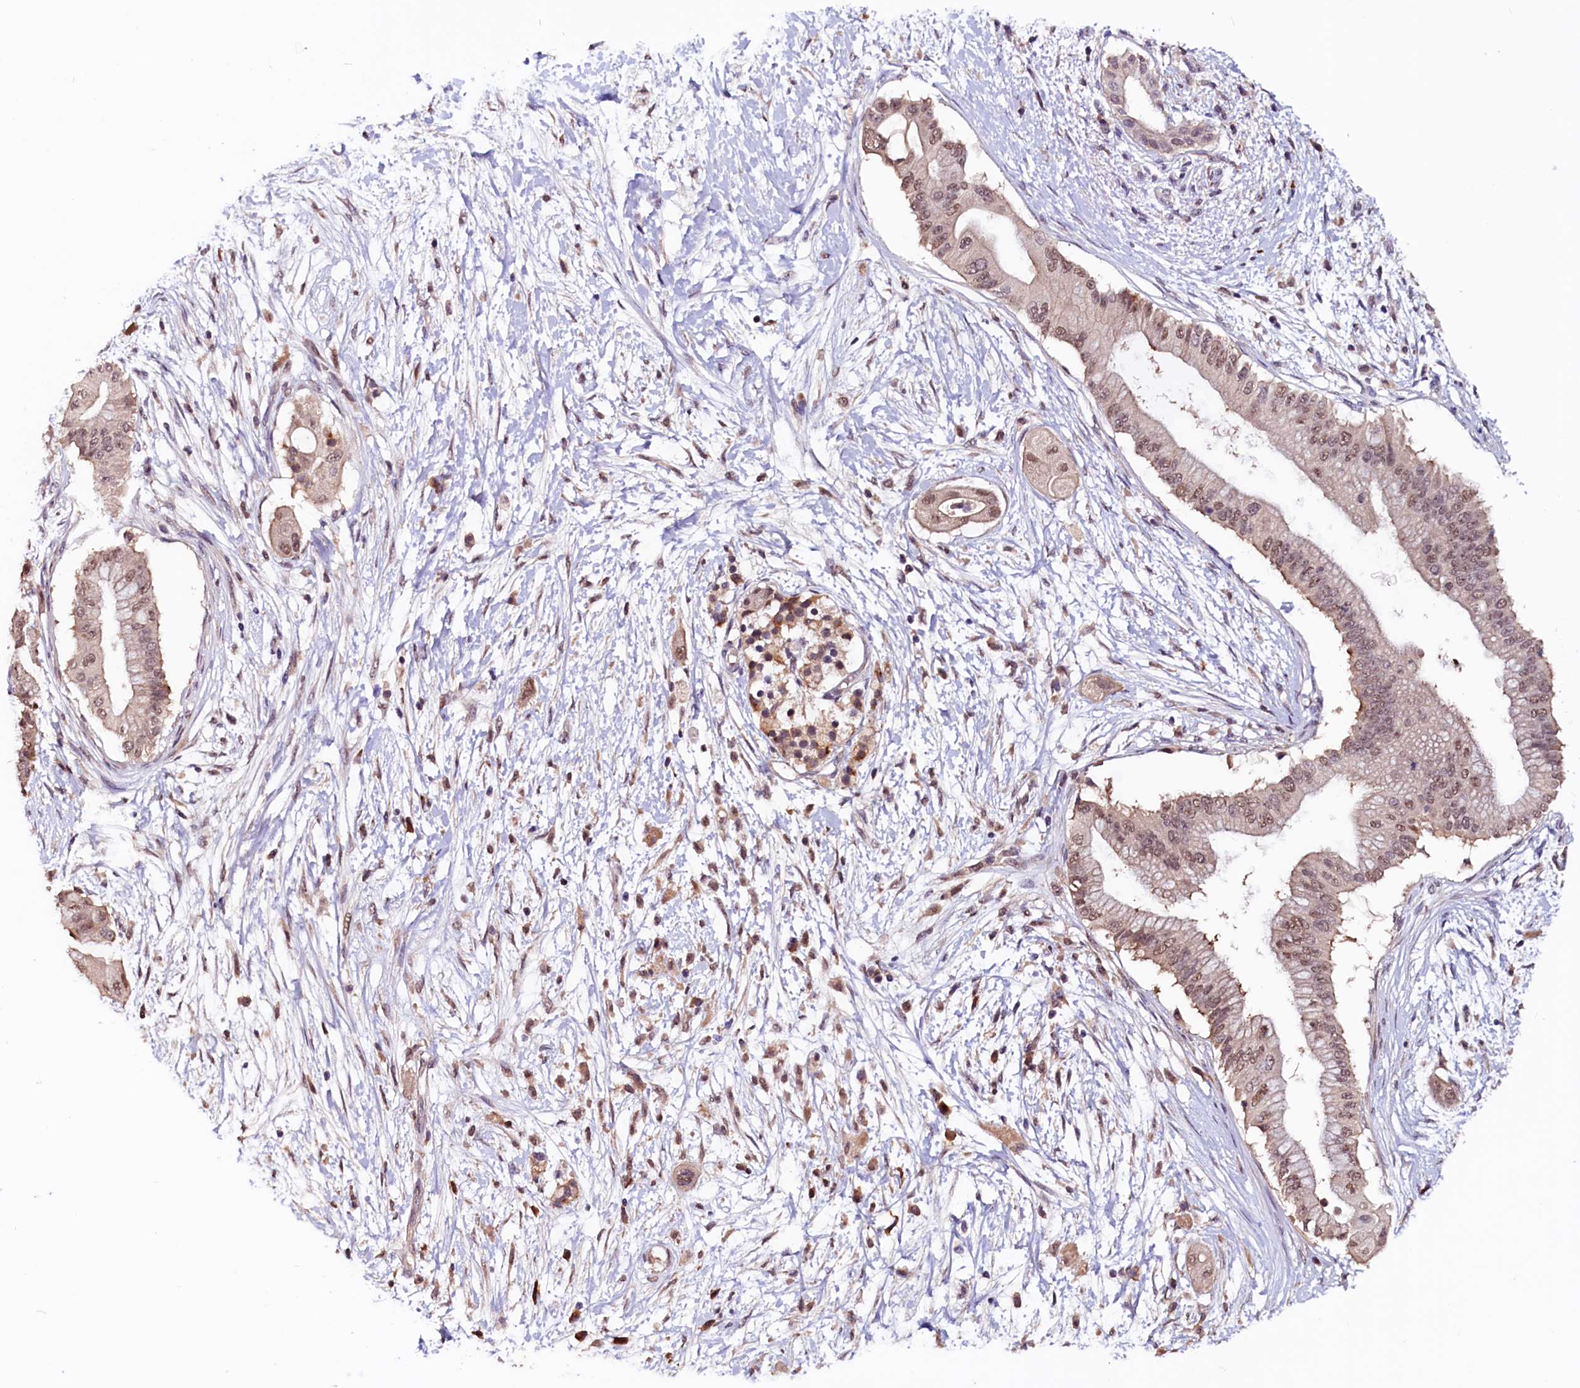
{"staining": {"intensity": "moderate", "quantity": ">75%", "location": "nuclear"}, "tissue": "pancreatic cancer", "cell_type": "Tumor cells", "image_type": "cancer", "snomed": [{"axis": "morphology", "description": "Adenocarcinoma, NOS"}, {"axis": "topography", "description": "Pancreas"}], "caption": "Human pancreatic cancer (adenocarcinoma) stained with a brown dye exhibits moderate nuclear positive positivity in about >75% of tumor cells.", "gene": "RNMT", "patient": {"sex": "male", "age": 68}}